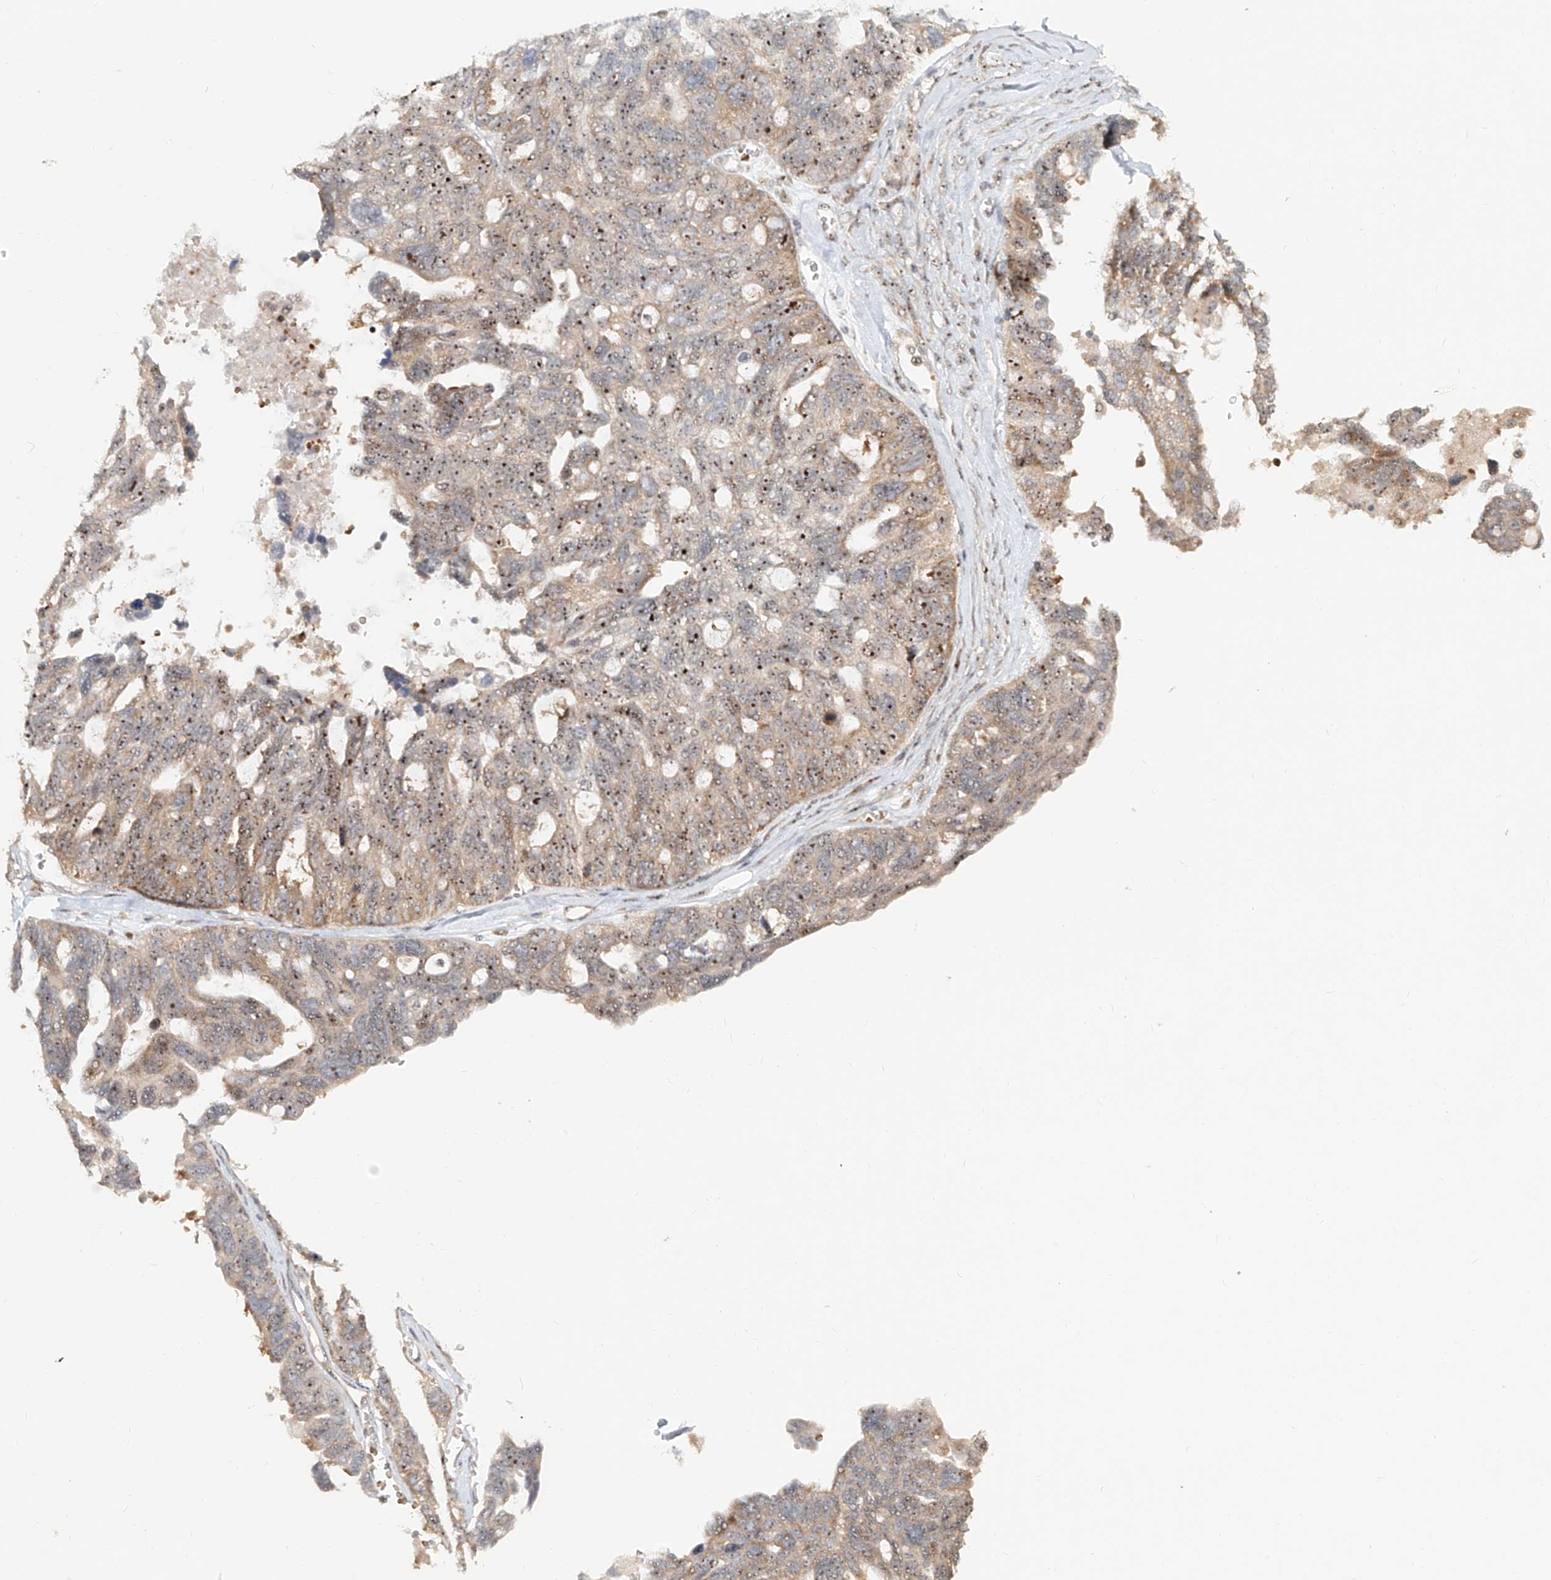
{"staining": {"intensity": "weak", "quantity": ">75%", "location": "cytoplasmic/membranous,nuclear"}, "tissue": "ovarian cancer", "cell_type": "Tumor cells", "image_type": "cancer", "snomed": [{"axis": "morphology", "description": "Cystadenocarcinoma, serous, NOS"}, {"axis": "topography", "description": "Ovary"}], "caption": "This is a photomicrograph of IHC staining of ovarian cancer, which shows weak expression in the cytoplasmic/membranous and nuclear of tumor cells.", "gene": "BYSL", "patient": {"sex": "female", "age": 79}}